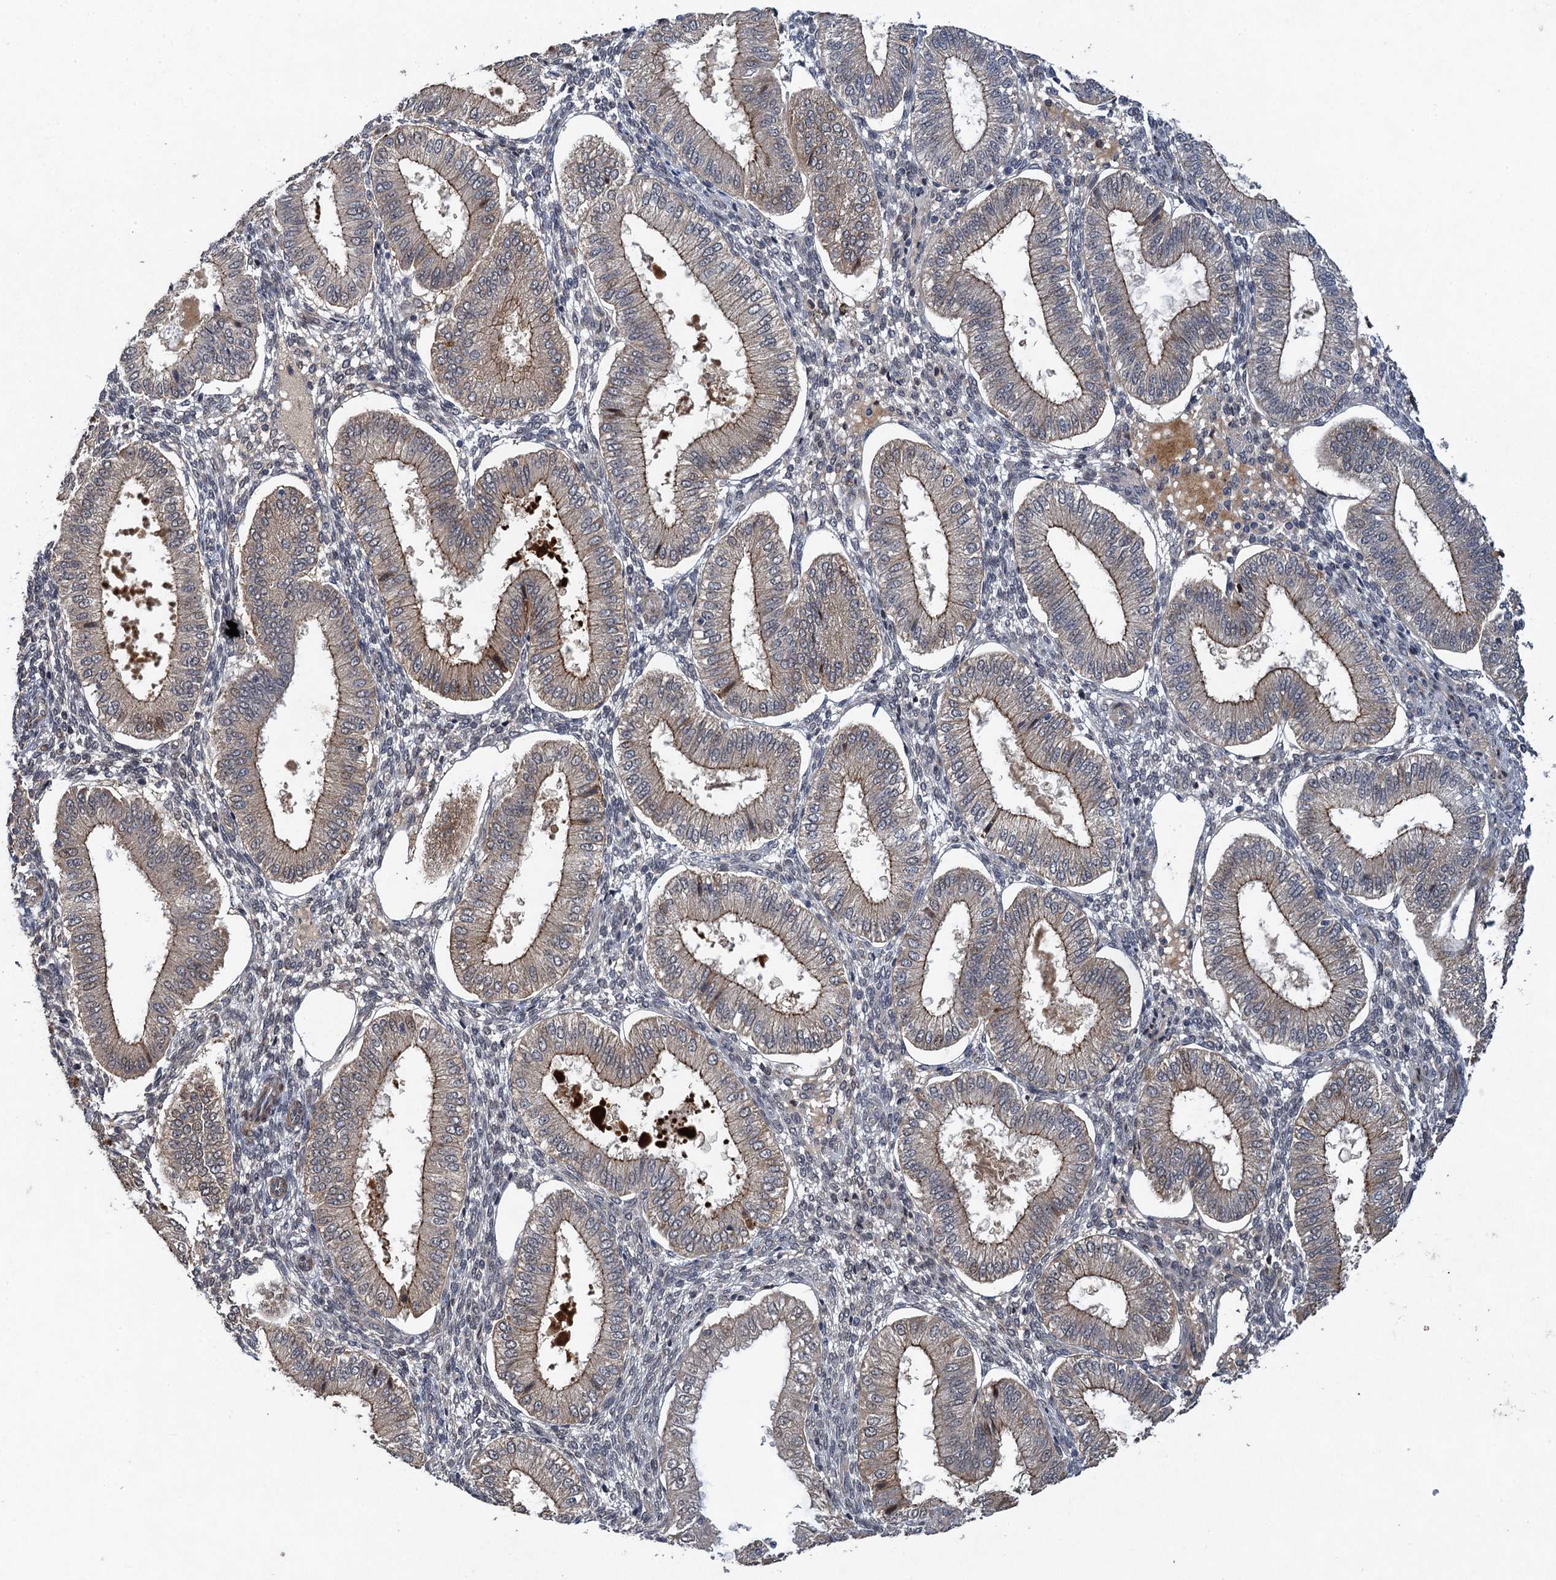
{"staining": {"intensity": "negative", "quantity": "none", "location": "none"}, "tissue": "endometrium", "cell_type": "Cells in endometrial stroma", "image_type": "normal", "snomed": [{"axis": "morphology", "description": "Normal tissue, NOS"}, {"axis": "topography", "description": "Endometrium"}], "caption": "A high-resolution histopathology image shows immunohistochemistry (IHC) staining of unremarkable endometrium, which exhibits no significant positivity in cells in endometrial stroma.", "gene": "NUDT22", "patient": {"sex": "female", "age": 39}}